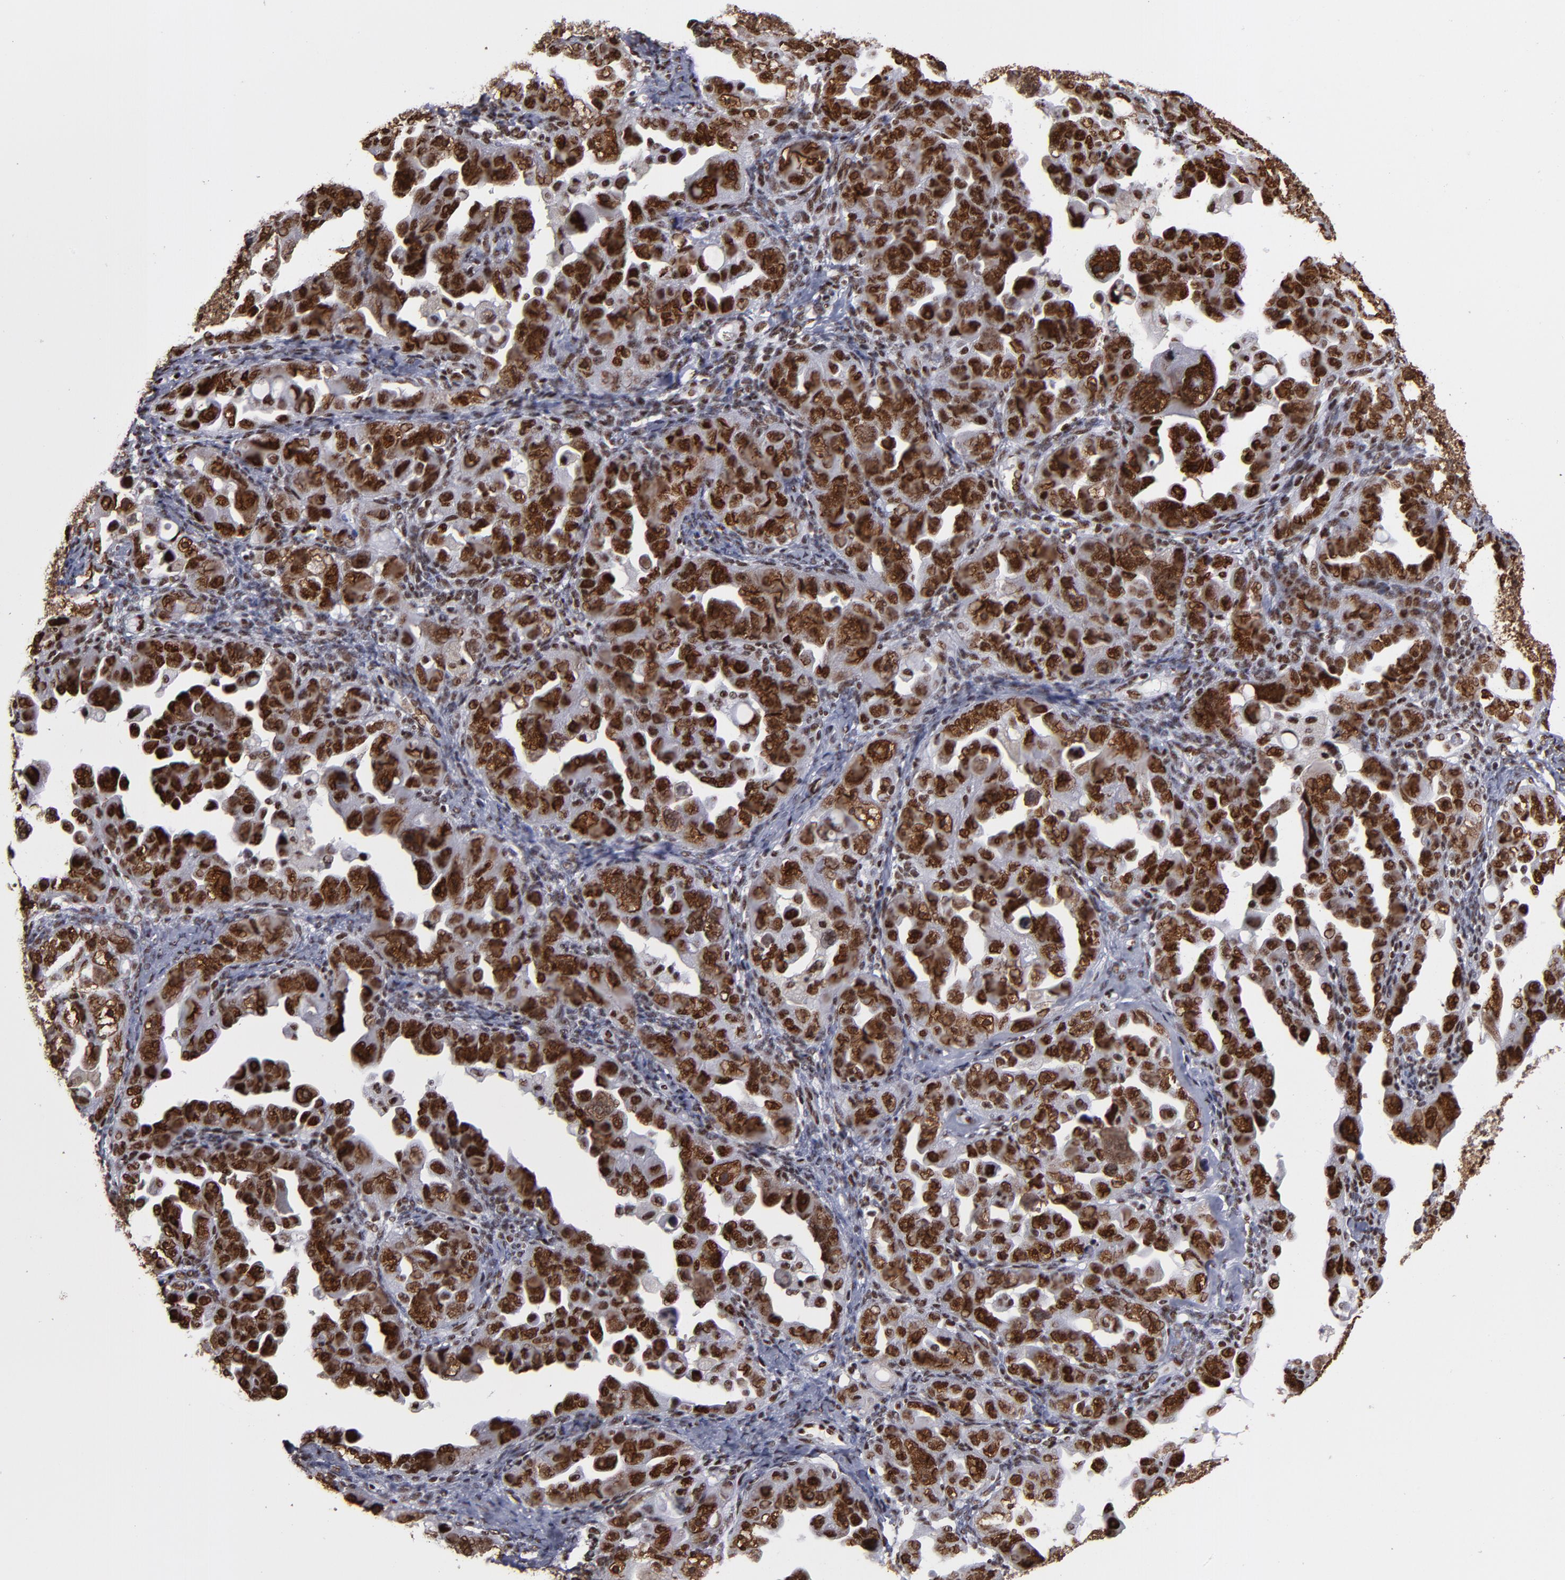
{"staining": {"intensity": "strong", "quantity": ">75%", "location": "nuclear"}, "tissue": "ovarian cancer", "cell_type": "Tumor cells", "image_type": "cancer", "snomed": [{"axis": "morphology", "description": "Cystadenocarcinoma, serous, NOS"}, {"axis": "topography", "description": "Ovary"}], "caption": "Ovarian cancer stained with DAB IHC exhibits high levels of strong nuclear expression in approximately >75% of tumor cells.", "gene": "MRE11", "patient": {"sex": "female", "age": 66}}